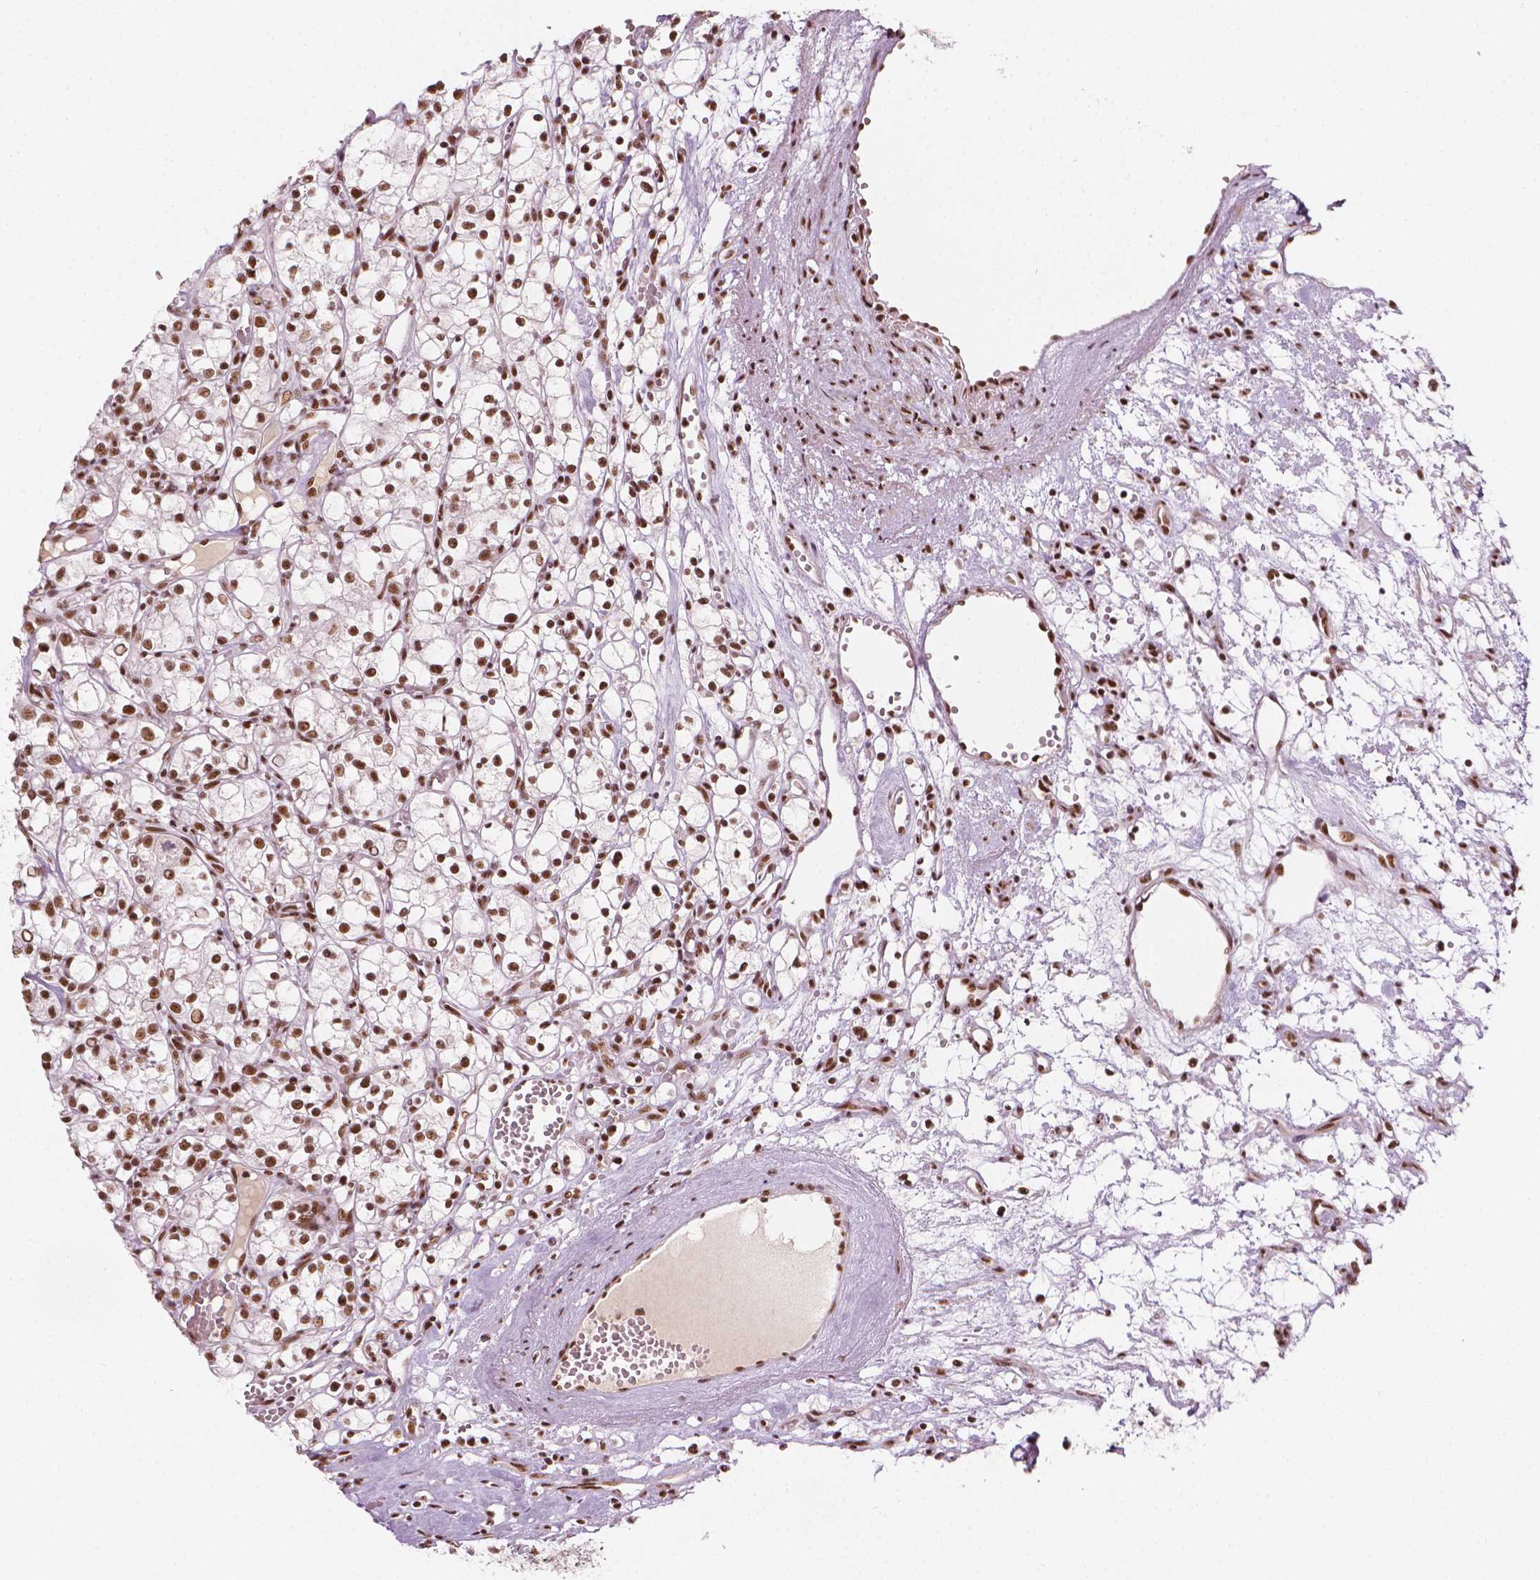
{"staining": {"intensity": "strong", "quantity": ">75%", "location": "nuclear"}, "tissue": "renal cancer", "cell_type": "Tumor cells", "image_type": "cancer", "snomed": [{"axis": "morphology", "description": "Adenocarcinoma, NOS"}, {"axis": "topography", "description": "Kidney"}], "caption": "Brown immunohistochemical staining in renal cancer (adenocarcinoma) reveals strong nuclear expression in about >75% of tumor cells.", "gene": "ELF2", "patient": {"sex": "female", "age": 59}}